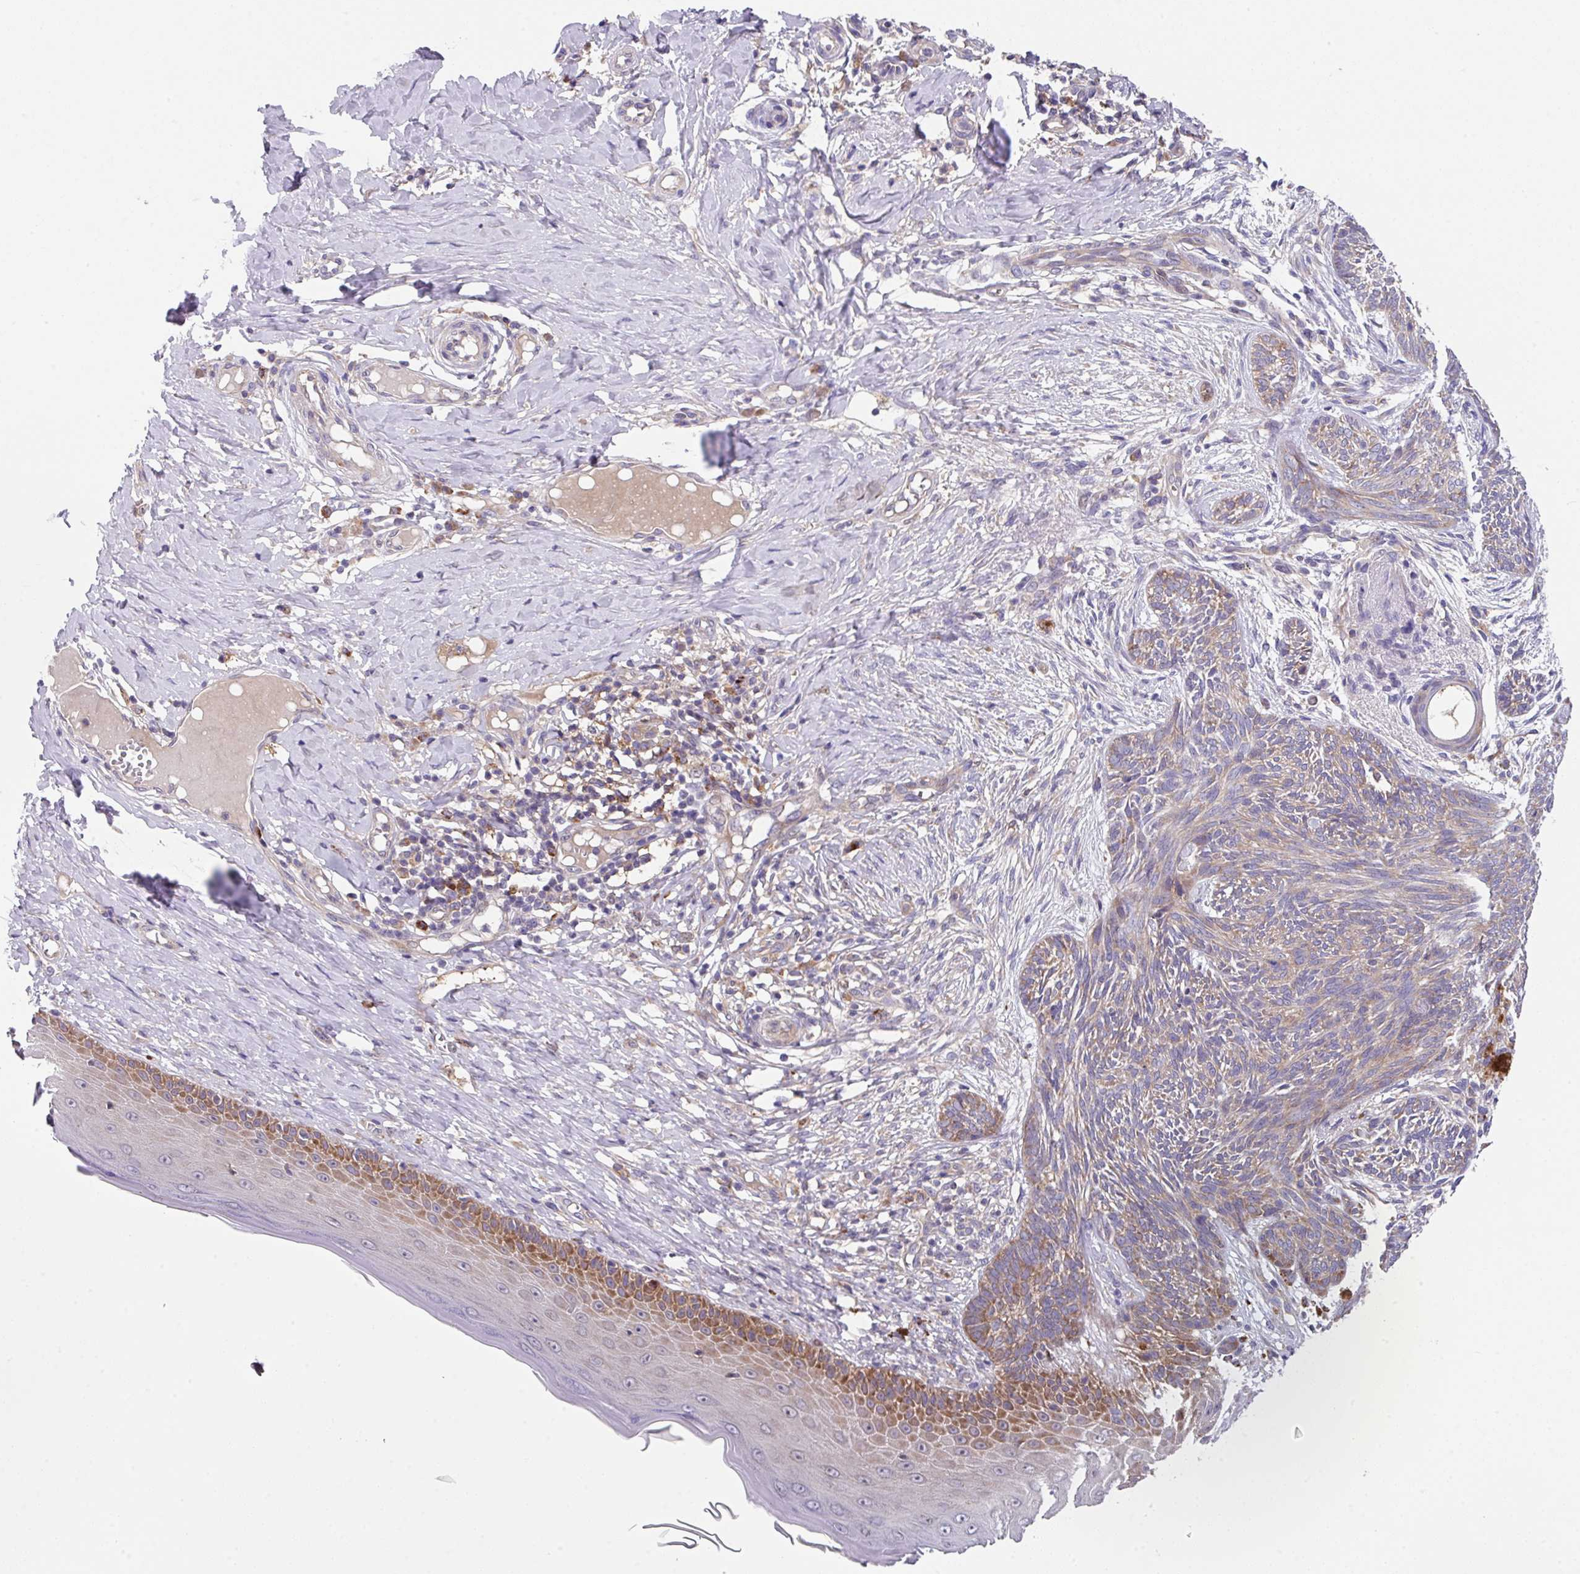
{"staining": {"intensity": "moderate", "quantity": "<25%", "location": "cytoplasmic/membranous"}, "tissue": "skin cancer", "cell_type": "Tumor cells", "image_type": "cancer", "snomed": [{"axis": "morphology", "description": "Basal cell carcinoma"}, {"axis": "topography", "description": "Skin"}], "caption": "IHC micrograph of human skin basal cell carcinoma stained for a protein (brown), which shows low levels of moderate cytoplasmic/membranous positivity in about <25% of tumor cells.", "gene": "EIF4B", "patient": {"sex": "male", "age": 73}}